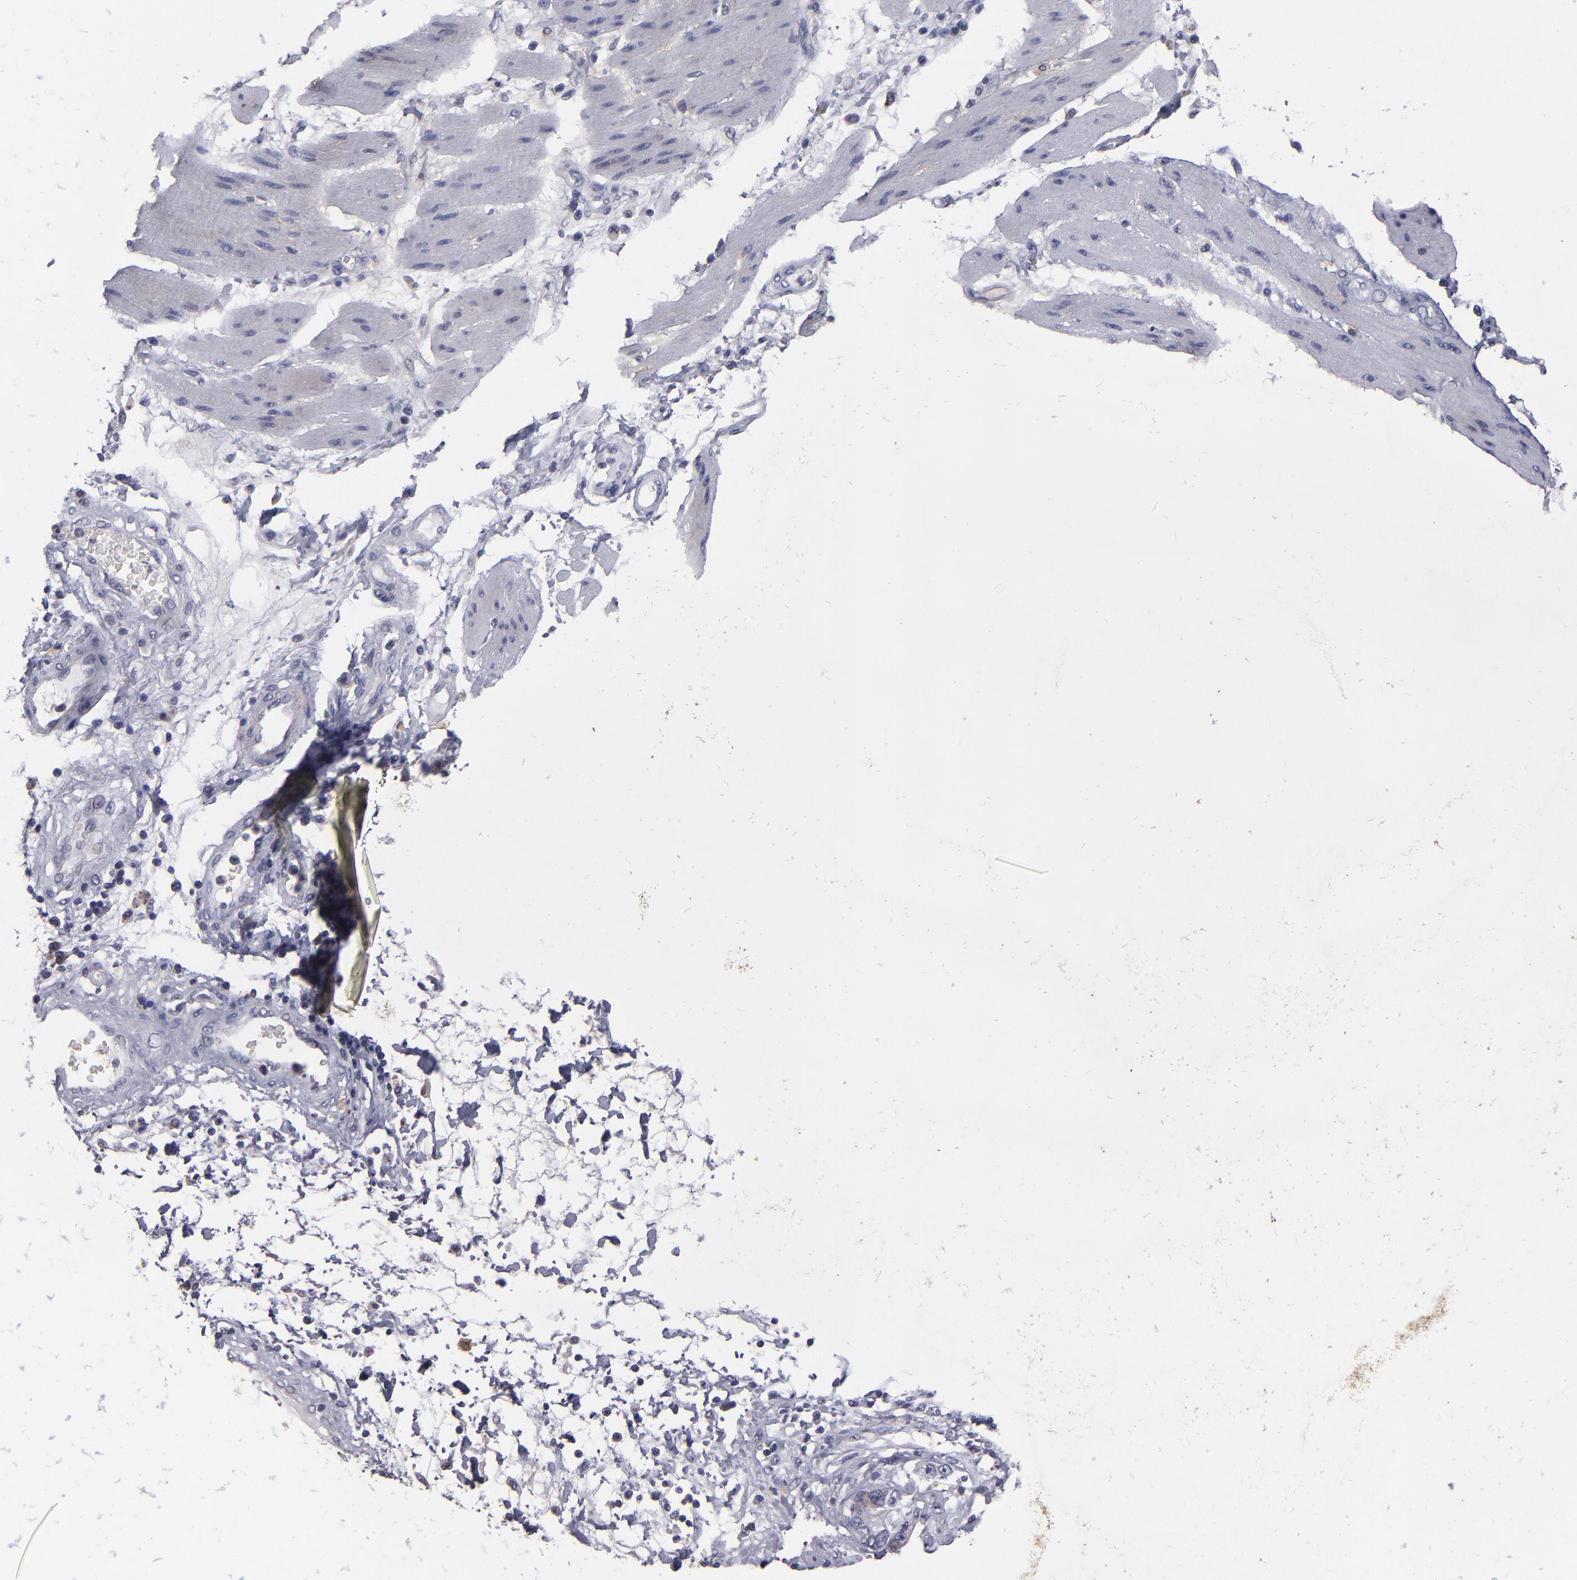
{"staining": {"intensity": "negative", "quantity": "none", "location": "none"}, "tissue": "stomach cancer", "cell_type": "Tumor cells", "image_type": "cancer", "snomed": [{"axis": "morphology", "description": "Adenocarcinoma, NOS"}, {"axis": "topography", "description": "Pancreas"}, {"axis": "topography", "description": "Stomach, upper"}], "caption": "Human stomach adenocarcinoma stained for a protein using immunohistochemistry (IHC) shows no expression in tumor cells.", "gene": "IL12A", "patient": {"sex": "male", "age": 77}}